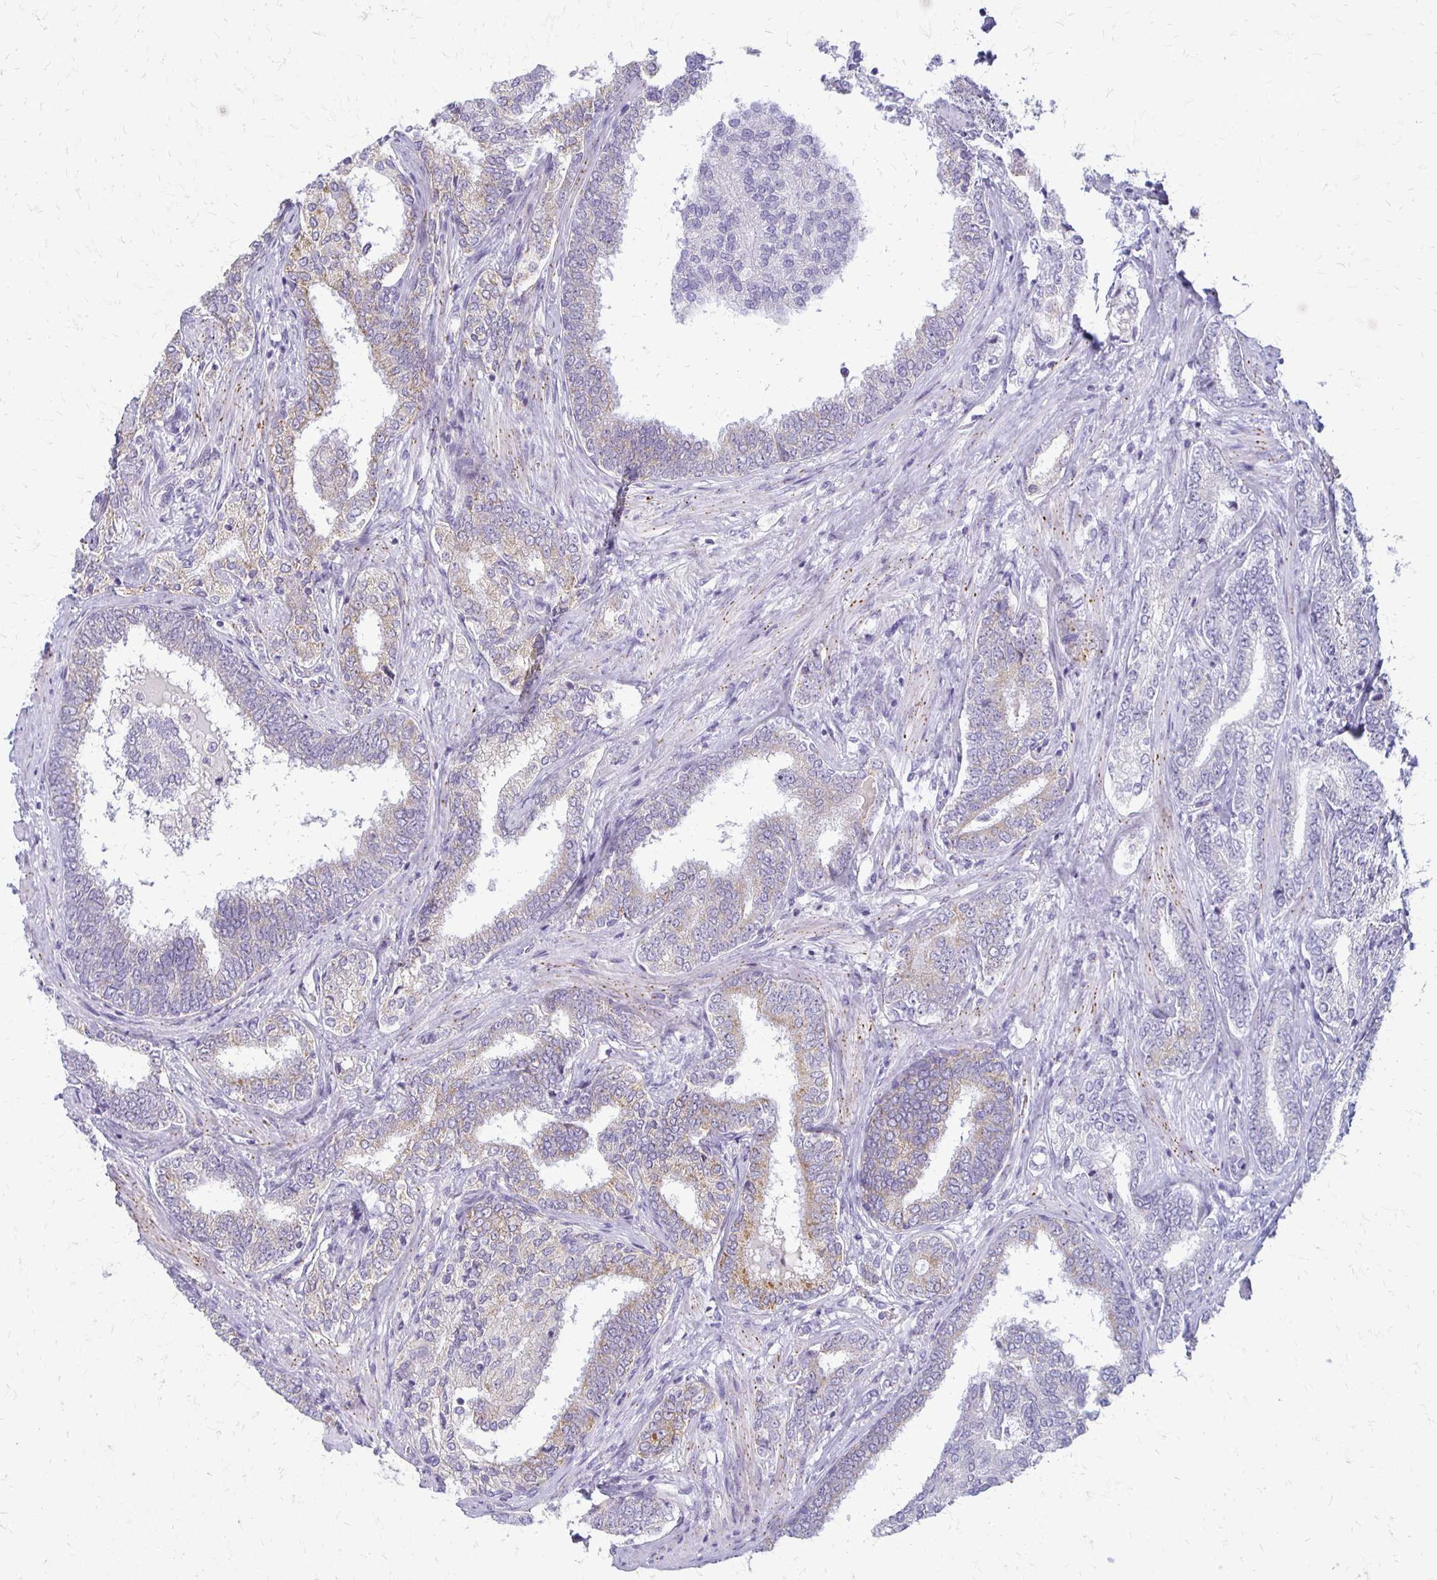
{"staining": {"intensity": "weak", "quantity": "25%-75%", "location": "cytoplasmic/membranous"}, "tissue": "prostate cancer", "cell_type": "Tumor cells", "image_type": "cancer", "snomed": [{"axis": "morphology", "description": "Adenocarcinoma, High grade"}, {"axis": "topography", "description": "Prostate"}], "caption": "Immunohistochemistry (IHC) of human prostate high-grade adenocarcinoma reveals low levels of weak cytoplasmic/membranous positivity in approximately 25%-75% of tumor cells.", "gene": "RHOC", "patient": {"sex": "male", "age": 72}}